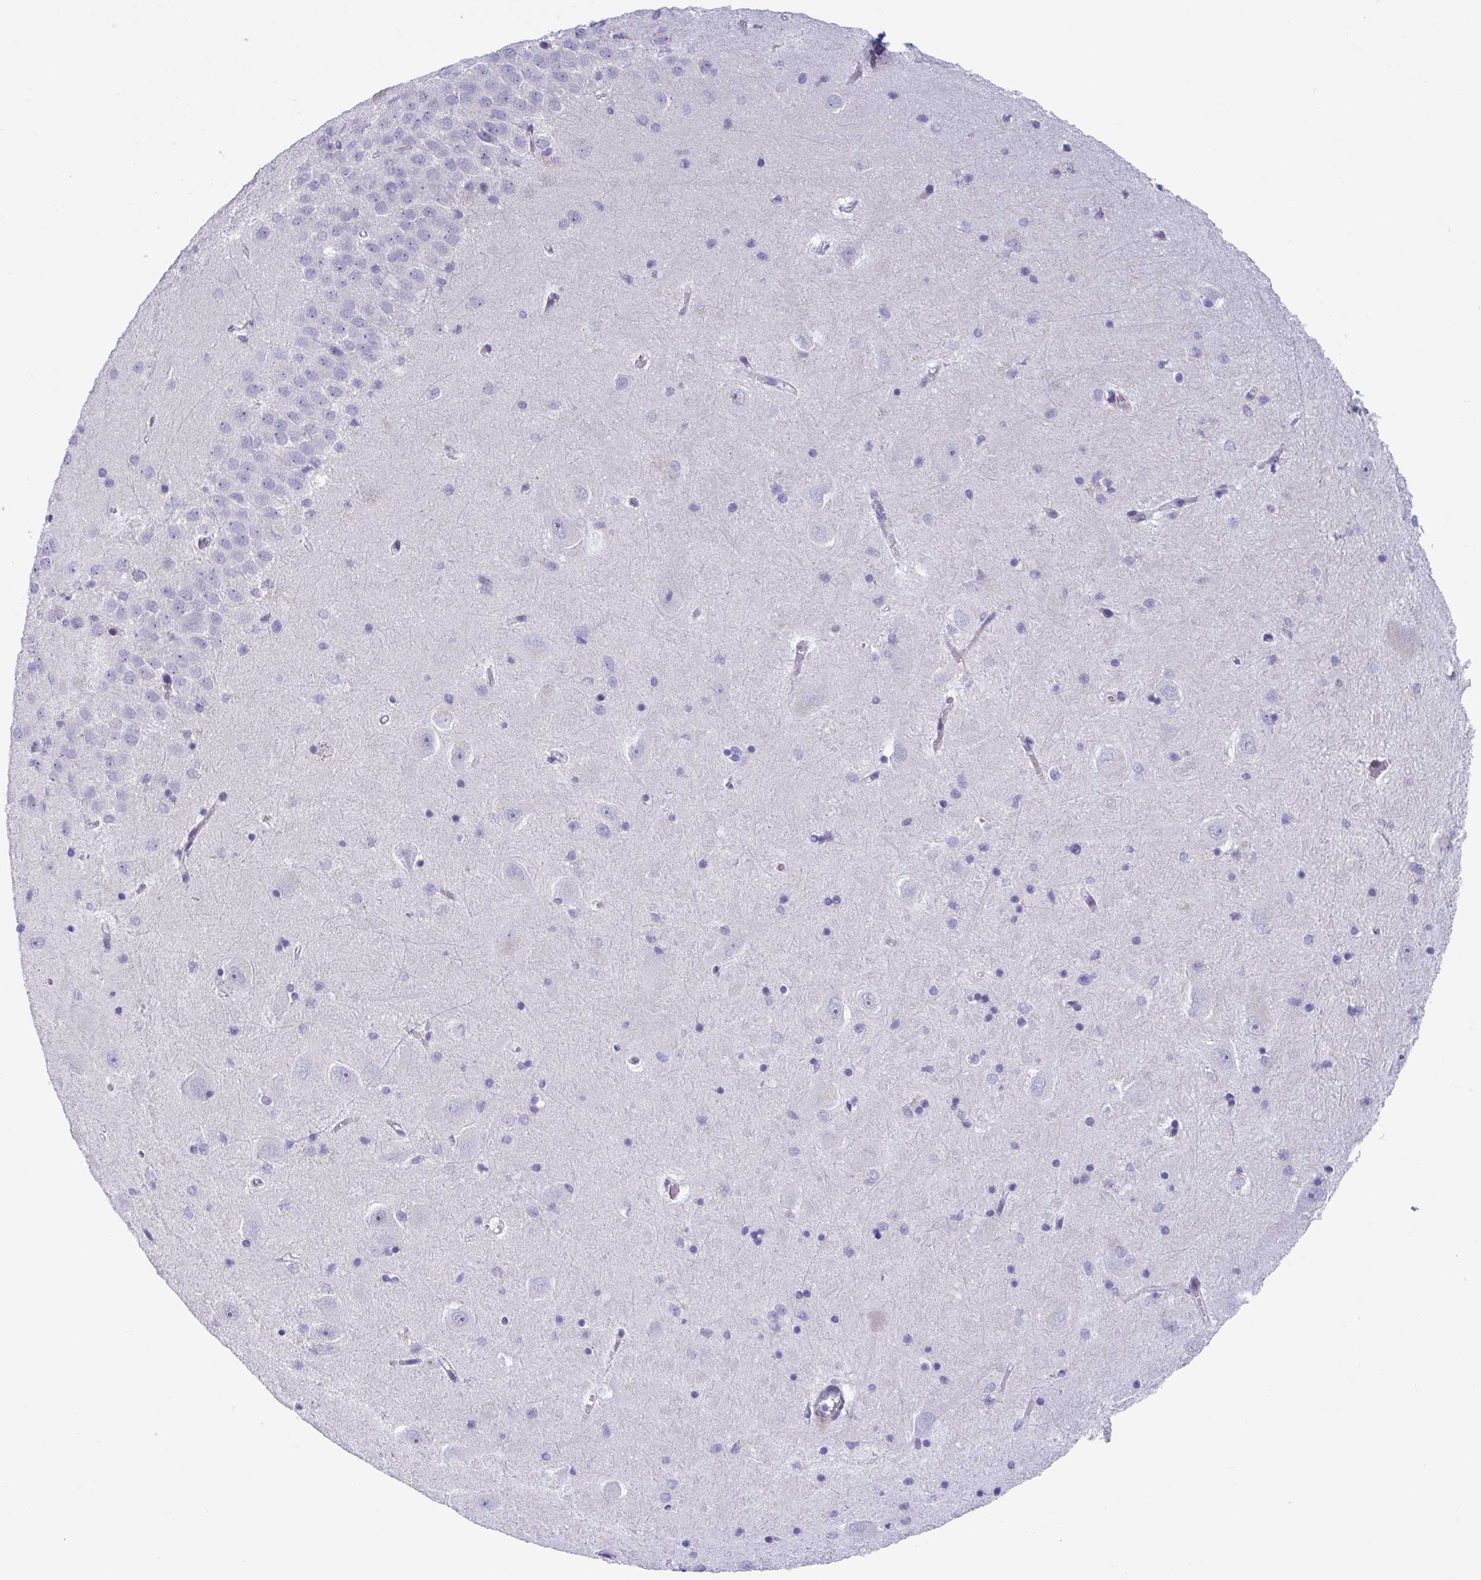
{"staining": {"intensity": "negative", "quantity": "none", "location": "none"}, "tissue": "hippocampus", "cell_type": "Glial cells", "image_type": "normal", "snomed": [{"axis": "morphology", "description": "Normal tissue, NOS"}, {"axis": "topography", "description": "Hippocampus"}], "caption": "DAB (3,3'-diaminobenzidine) immunohistochemical staining of normal human hippocampus shows no significant staining in glial cells.", "gene": "WDR72", "patient": {"sex": "male", "age": 58}}